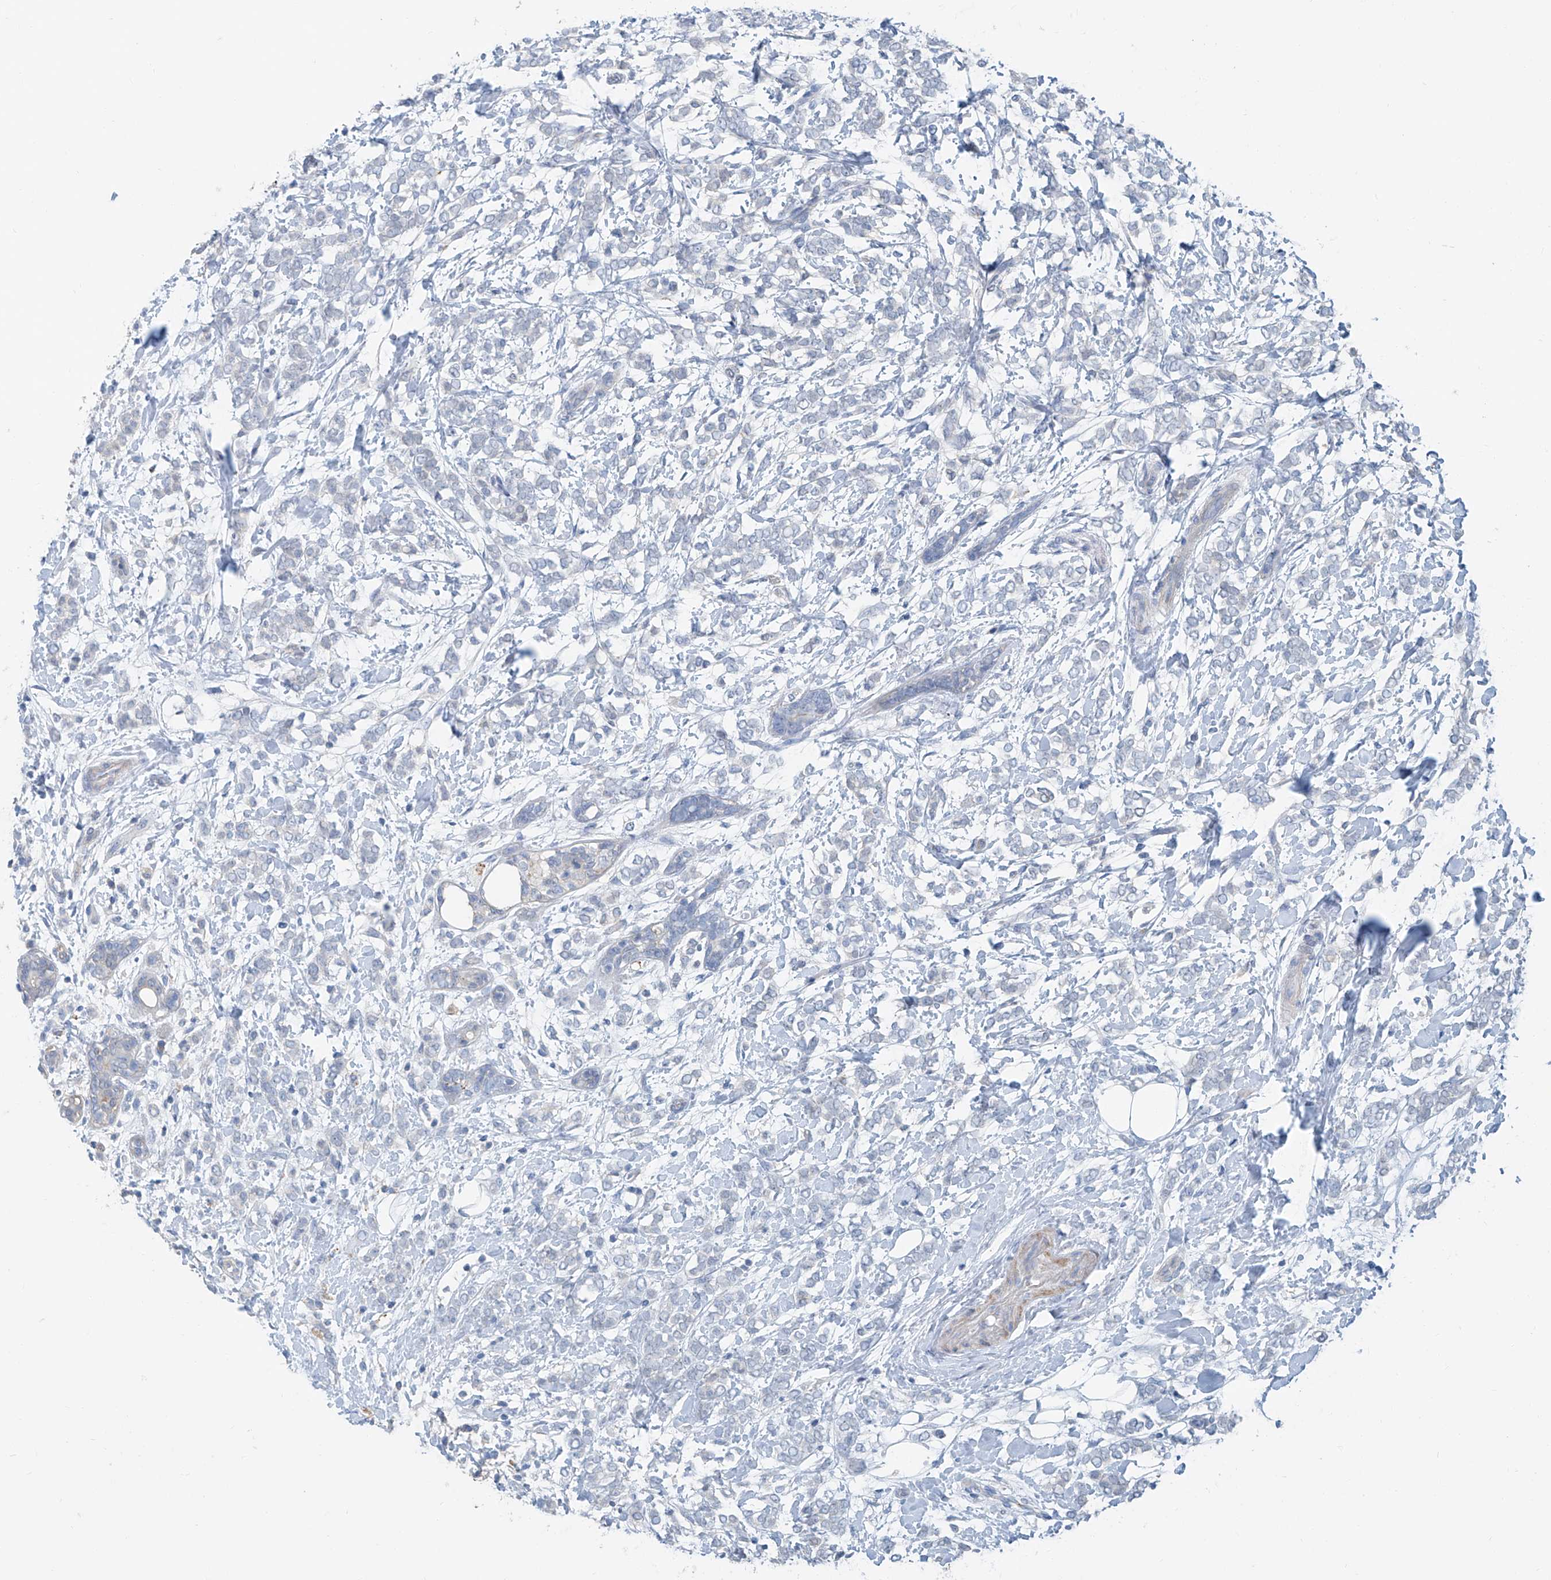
{"staining": {"intensity": "negative", "quantity": "none", "location": "none"}, "tissue": "breast cancer", "cell_type": "Tumor cells", "image_type": "cancer", "snomed": [{"axis": "morphology", "description": "Normal tissue, NOS"}, {"axis": "morphology", "description": "Lobular carcinoma"}, {"axis": "topography", "description": "Breast"}], "caption": "Breast cancer (lobular carcinoma) stained for a protein using IHC displays no staining tumor cells.", "gene": "ANKRD34A", "patient": {"sex": "female", "age": 47}}